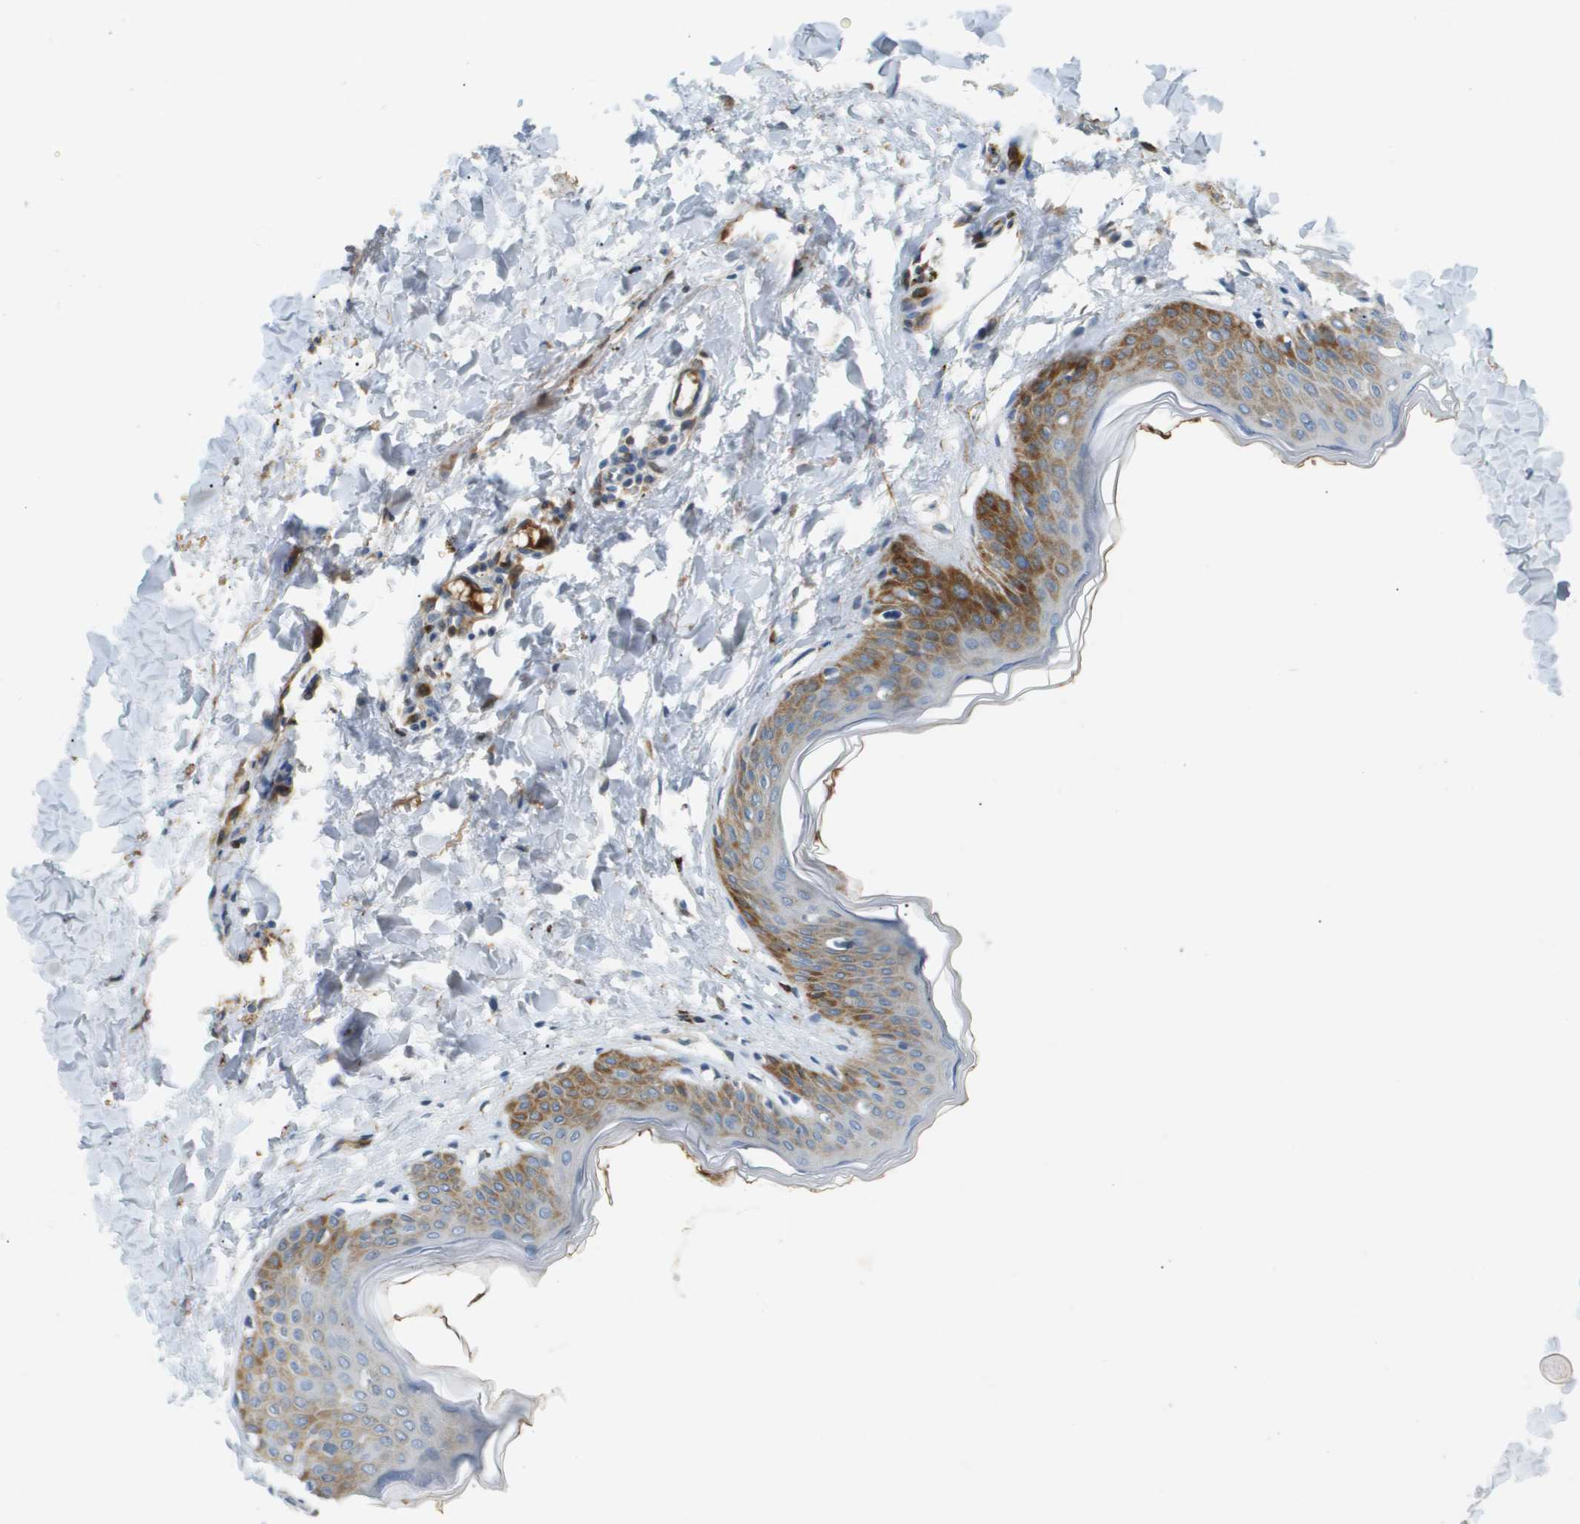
{"staining": {"intensity": "moderate", "quantity": "25%-75%", "location": "cytoplasmic/membranous"}, "tissue": "skin", "cell_type": "Fibroblasts", "image_type": "normal", "snomed": [{"axis": "morphology", "description": "Normal tissue, NOS"}, {"axis": "topography", "description": "Skin"}], "caption": "Fibroblasts display medium levels of moderate cytoplasmic/membranous positivity in approximately 25%-75% of cells in benign human skin. (brown staining indicates protein expression, while blue staining denotes nuclei).", "gene": "VTN", "patient": {"sex": "female", "age": 17}}